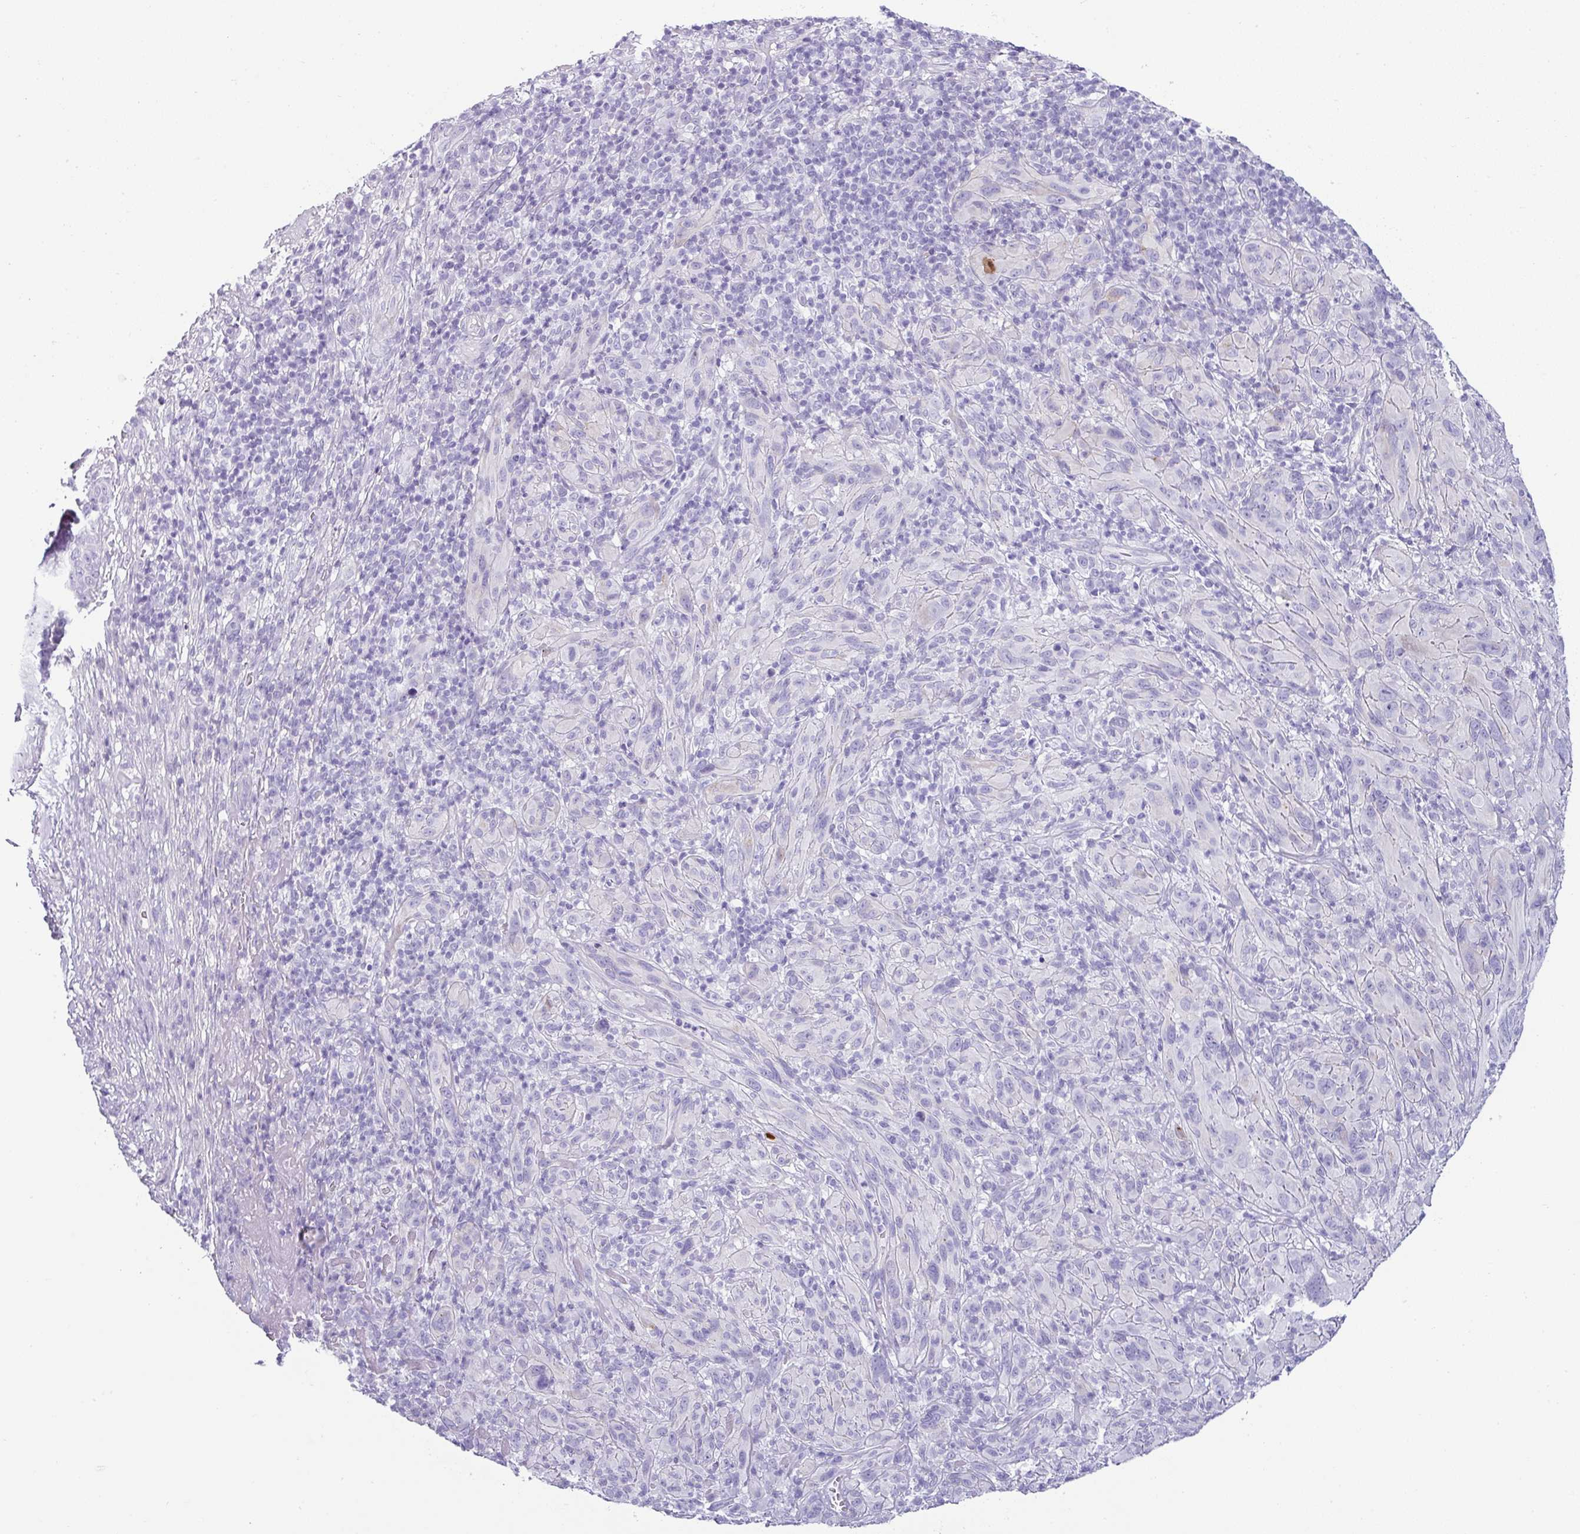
{"staining": {"intensity": "negative", "quantity": "none", "location": "none"}, "tissue": "melanoma", "cell_type": "Tumor cells", "image_type": "cancer", "snomed": [{"axis": "morphology", "description": "Malignant melanoma, NOS"}, {"axis": "topography", "description": "Skin of head"}], "caption": "Immunohistochemical staining of malignant melanoma exhibits no significant expression in tumor cells.", "gene": "VCY1B", "patient": {"sex": "male", "age": 96}}